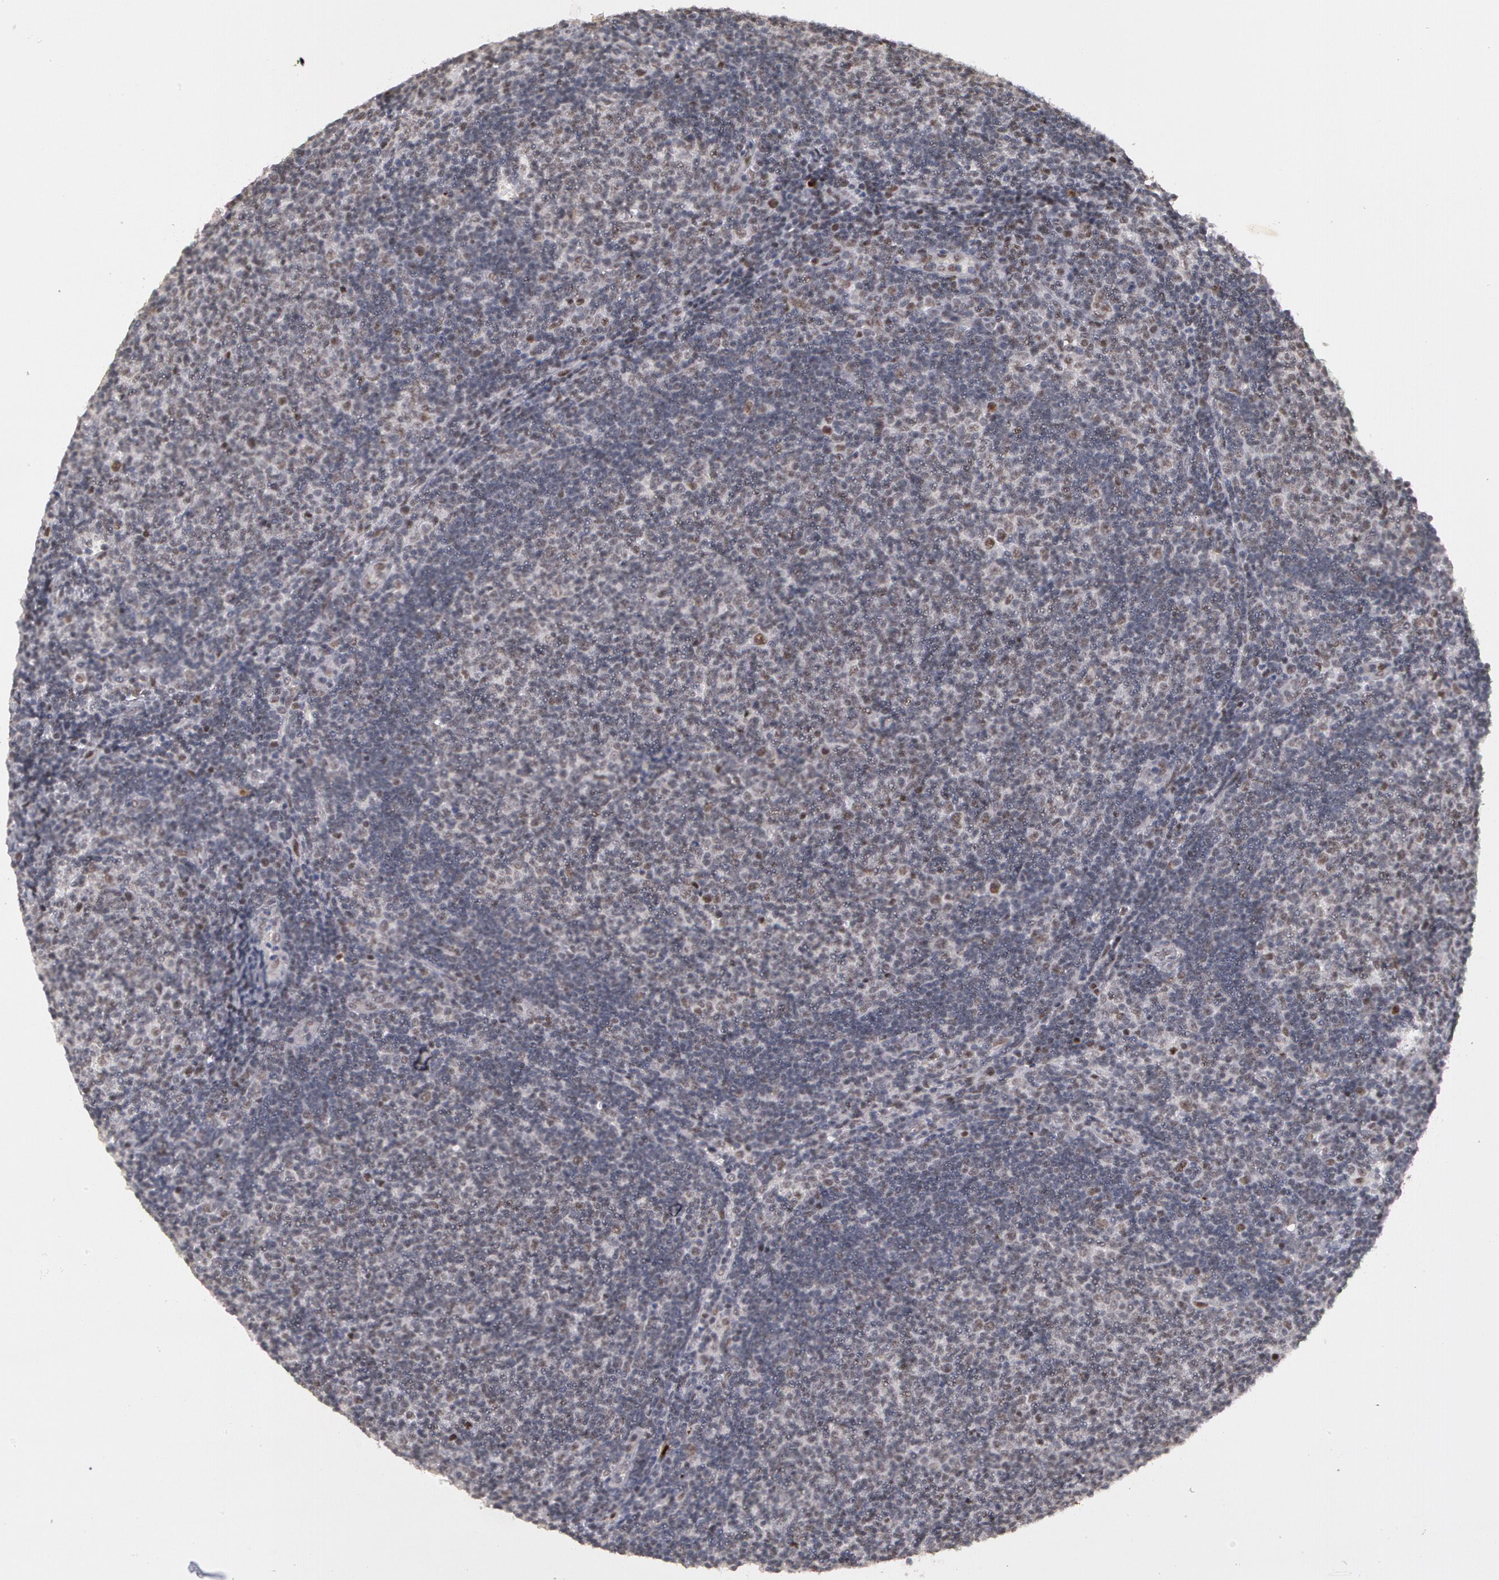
{"staining": {"intensity": "negative", "quantity": "none", "location": "none"}, "tissue": "lymphoma", "cell_type": "Tumor cells", "image_type": "cancer", "snomed": [{"axis": "morphology", "description": "Malignant lymphoma, non-Hodgkin's type, Low grade"}, {"axis": "topography", "description": "Lymph node"}], "caption": "Lymphoma was stained to show a protein in brown. There is no significant positivity in tumor cells.", "gene": "PRICKLE1", "patient": {"sex": "male", "age": 49}}